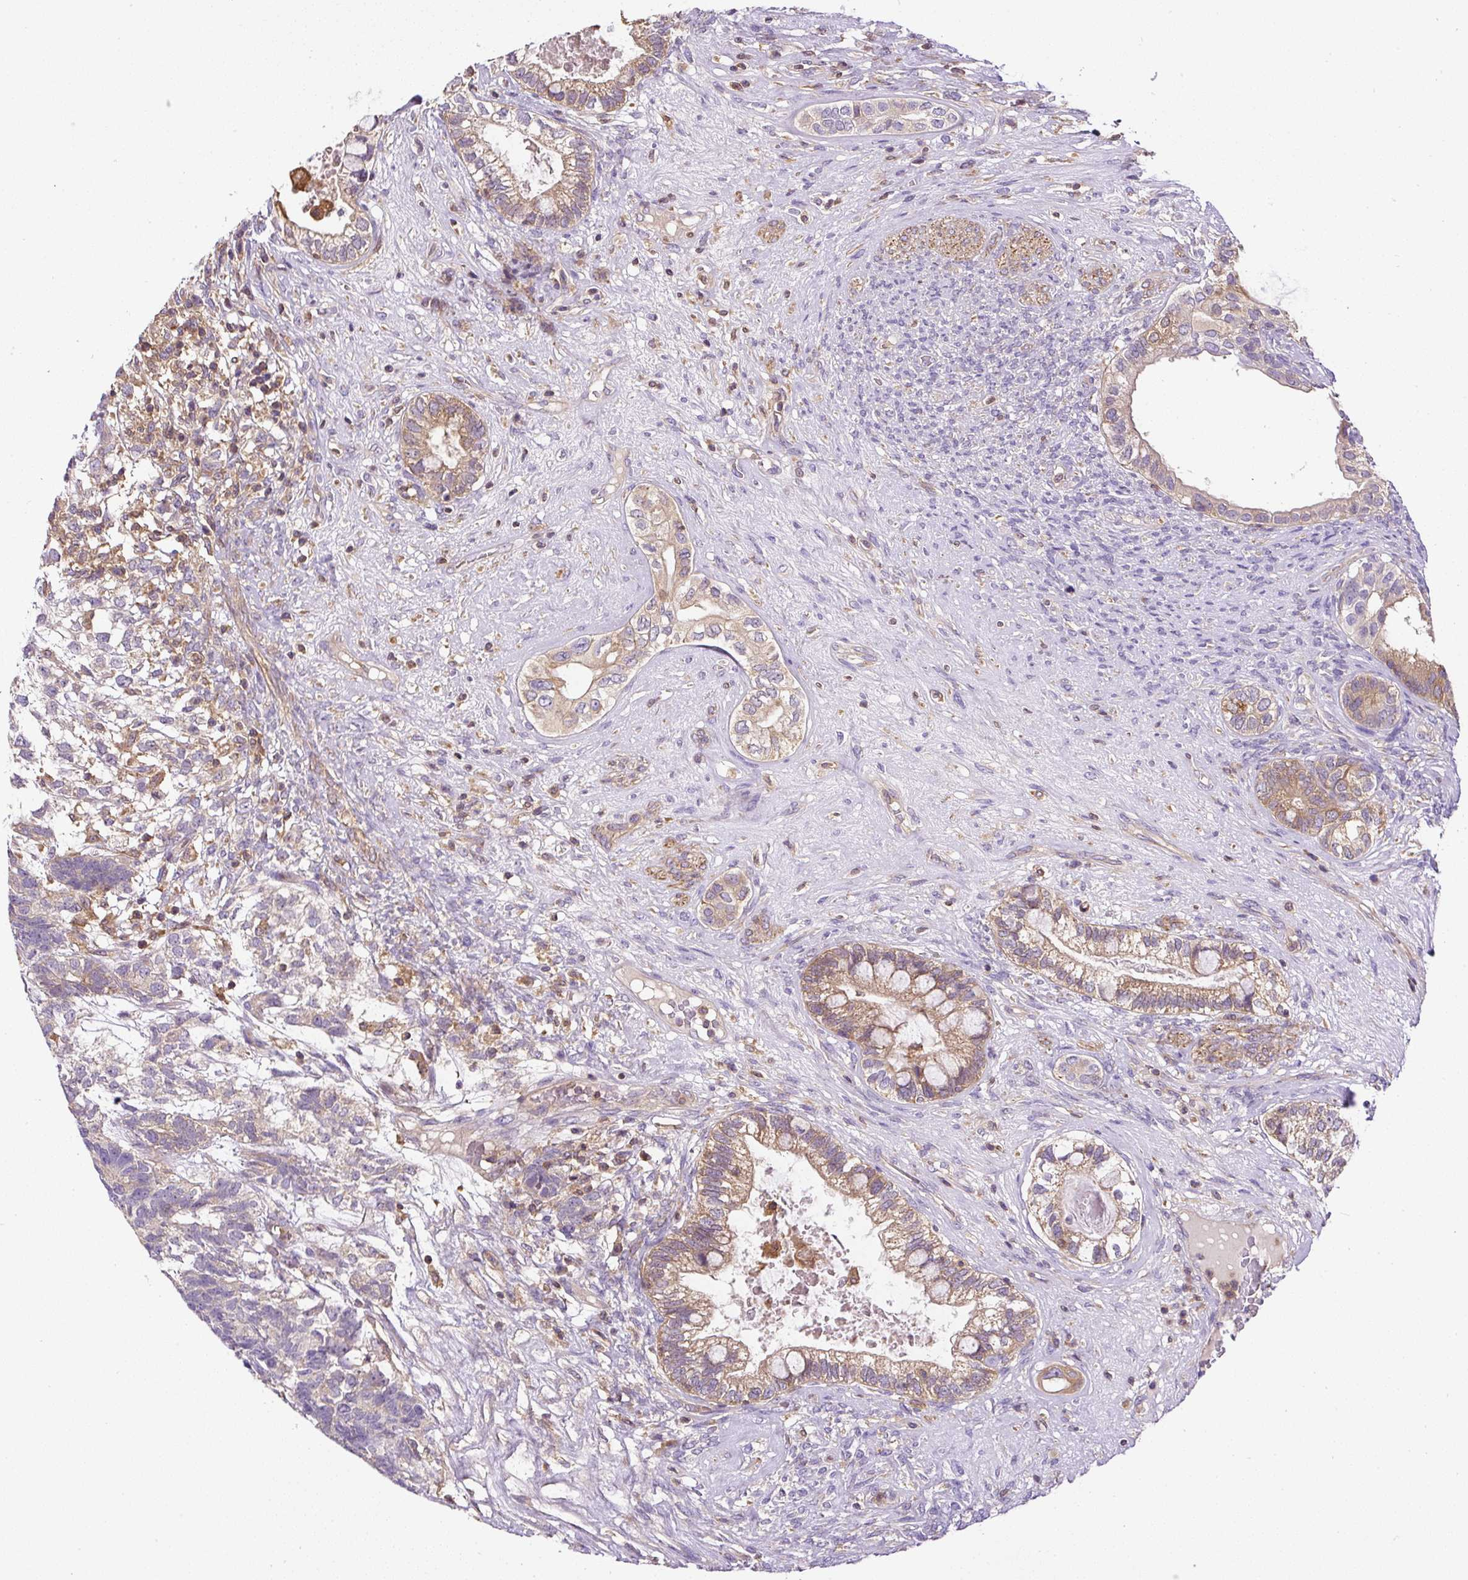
{"staining": {"intensity": "weak", "quantity": "25%-75%", "location": "cytoplasmic/membranous"}, "tissue": "testis cancer", "cell_type": "Tumor cells", "image_type": "cancer", "snomed": [{"axis": "morphology", "description": "Seminoma, NOS"}, {"axis": "morphology", "description": "Carcinoma, Embryonal, NOS"}, {"axis": "topography", "description": "Testis"}], "caption": "Testis cancer stained for a protein (brown) displays weak cytoplasmic/membranous positive expression in about 25%-75% of tumor cells.", "gene": "CCDC28A", "patient": {"sex": "male", "age": 41}}